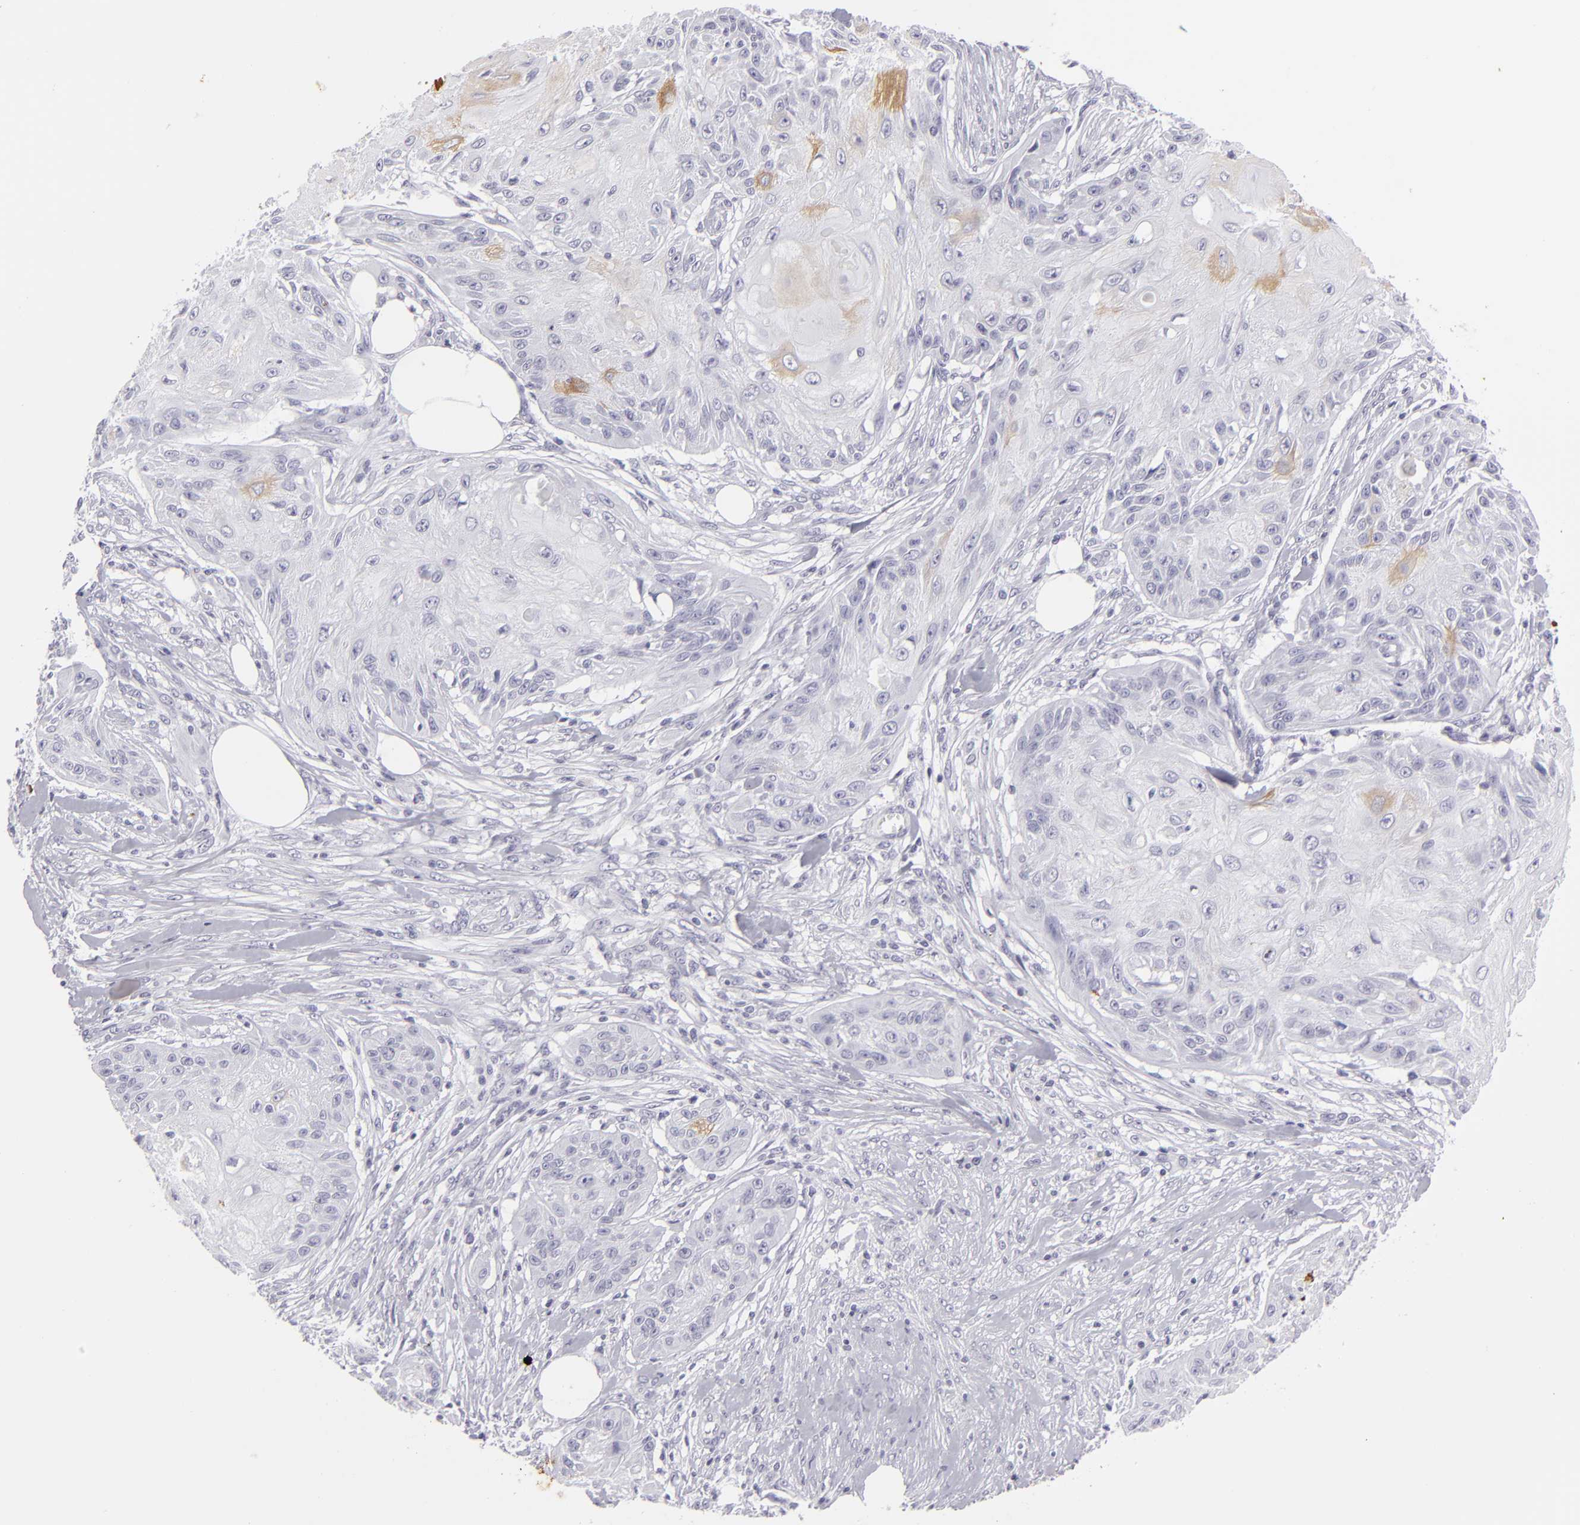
{"staining": {"intensity": "moderate", "quantity": "25%-75%", "location": "cytoplasmic/membranous"}, "tissue": "skin cancer", "cell_type": "Tumor cells", "image_type": "cancer", "snomed": [{"axis": "morphology", "description": "Squamous cell carcinoma, NOS"}, {"axis": "topography", "description": "Skin"}], "caption": "IHC image of neoplastic tissue: skin squamous cell carcinoma stained using immunohistochemistry (IHC) displays medium levels of moderate protein expression localized specifically in the cytoplasmic/membranous of tumor cells, appearing as a cytoplasmic/membranous brown color.", "gene": "KRT1", "patient": {"sex": "female", "age": 88}}